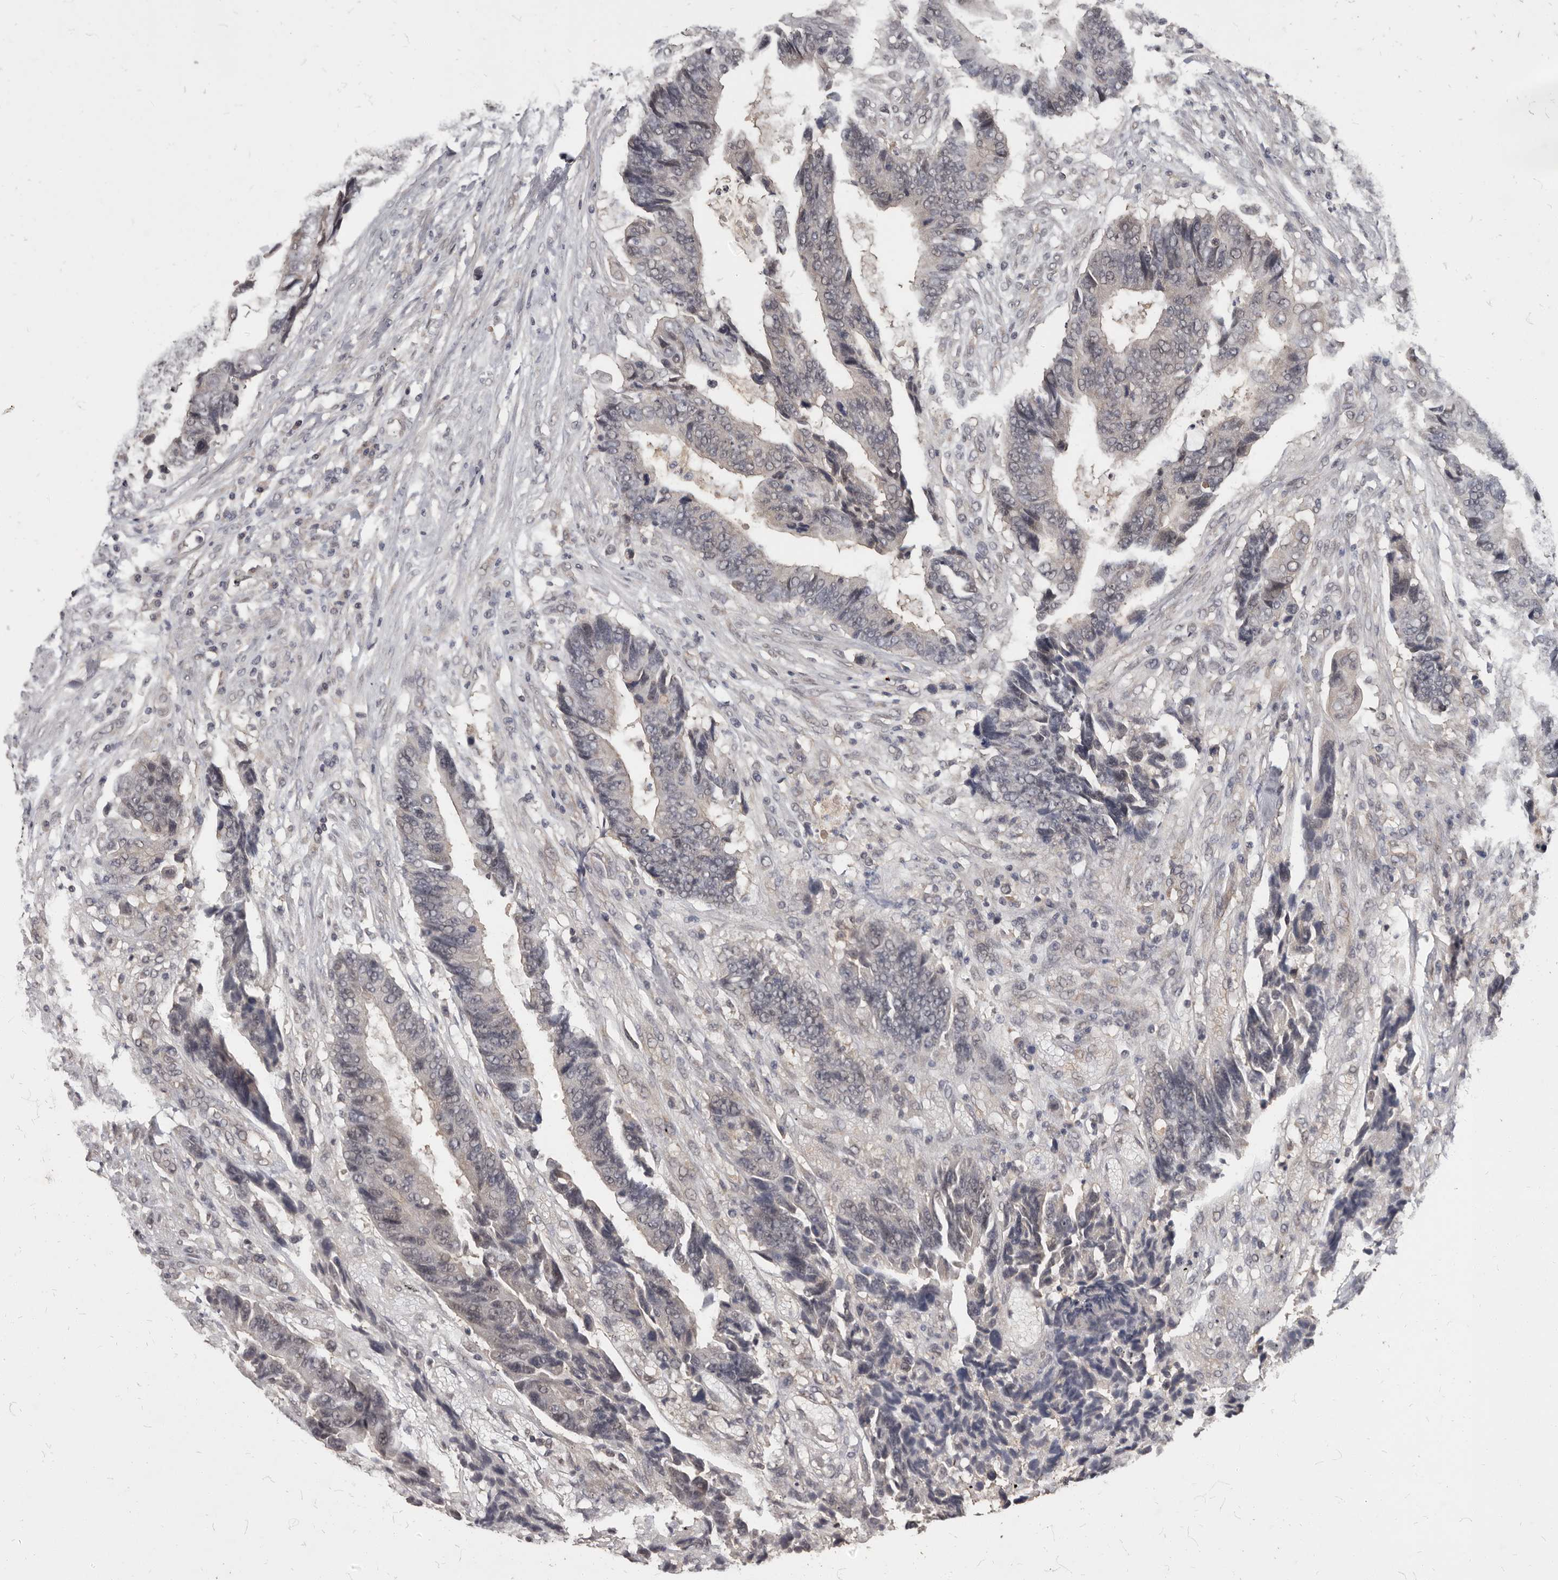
{"staining": {"intensity": "negative", "quantity": "none", "location": "none"}, "tissue": "colorectal cancer", "cell_type": "Tumor cells", "image_type": "cancer", "snomed": [{"axis": "morphology", "description": "Adenocarcinoma, NOS"}, {"axis": "topography", "description": "Rectum"}], "caption": "Immunohistochemical staining of colorectal adenocarcinoma exhibits no significant expression in tumor cells.", "gene": "ZFP14", "patient": {"sex": "male", "age": 84}}